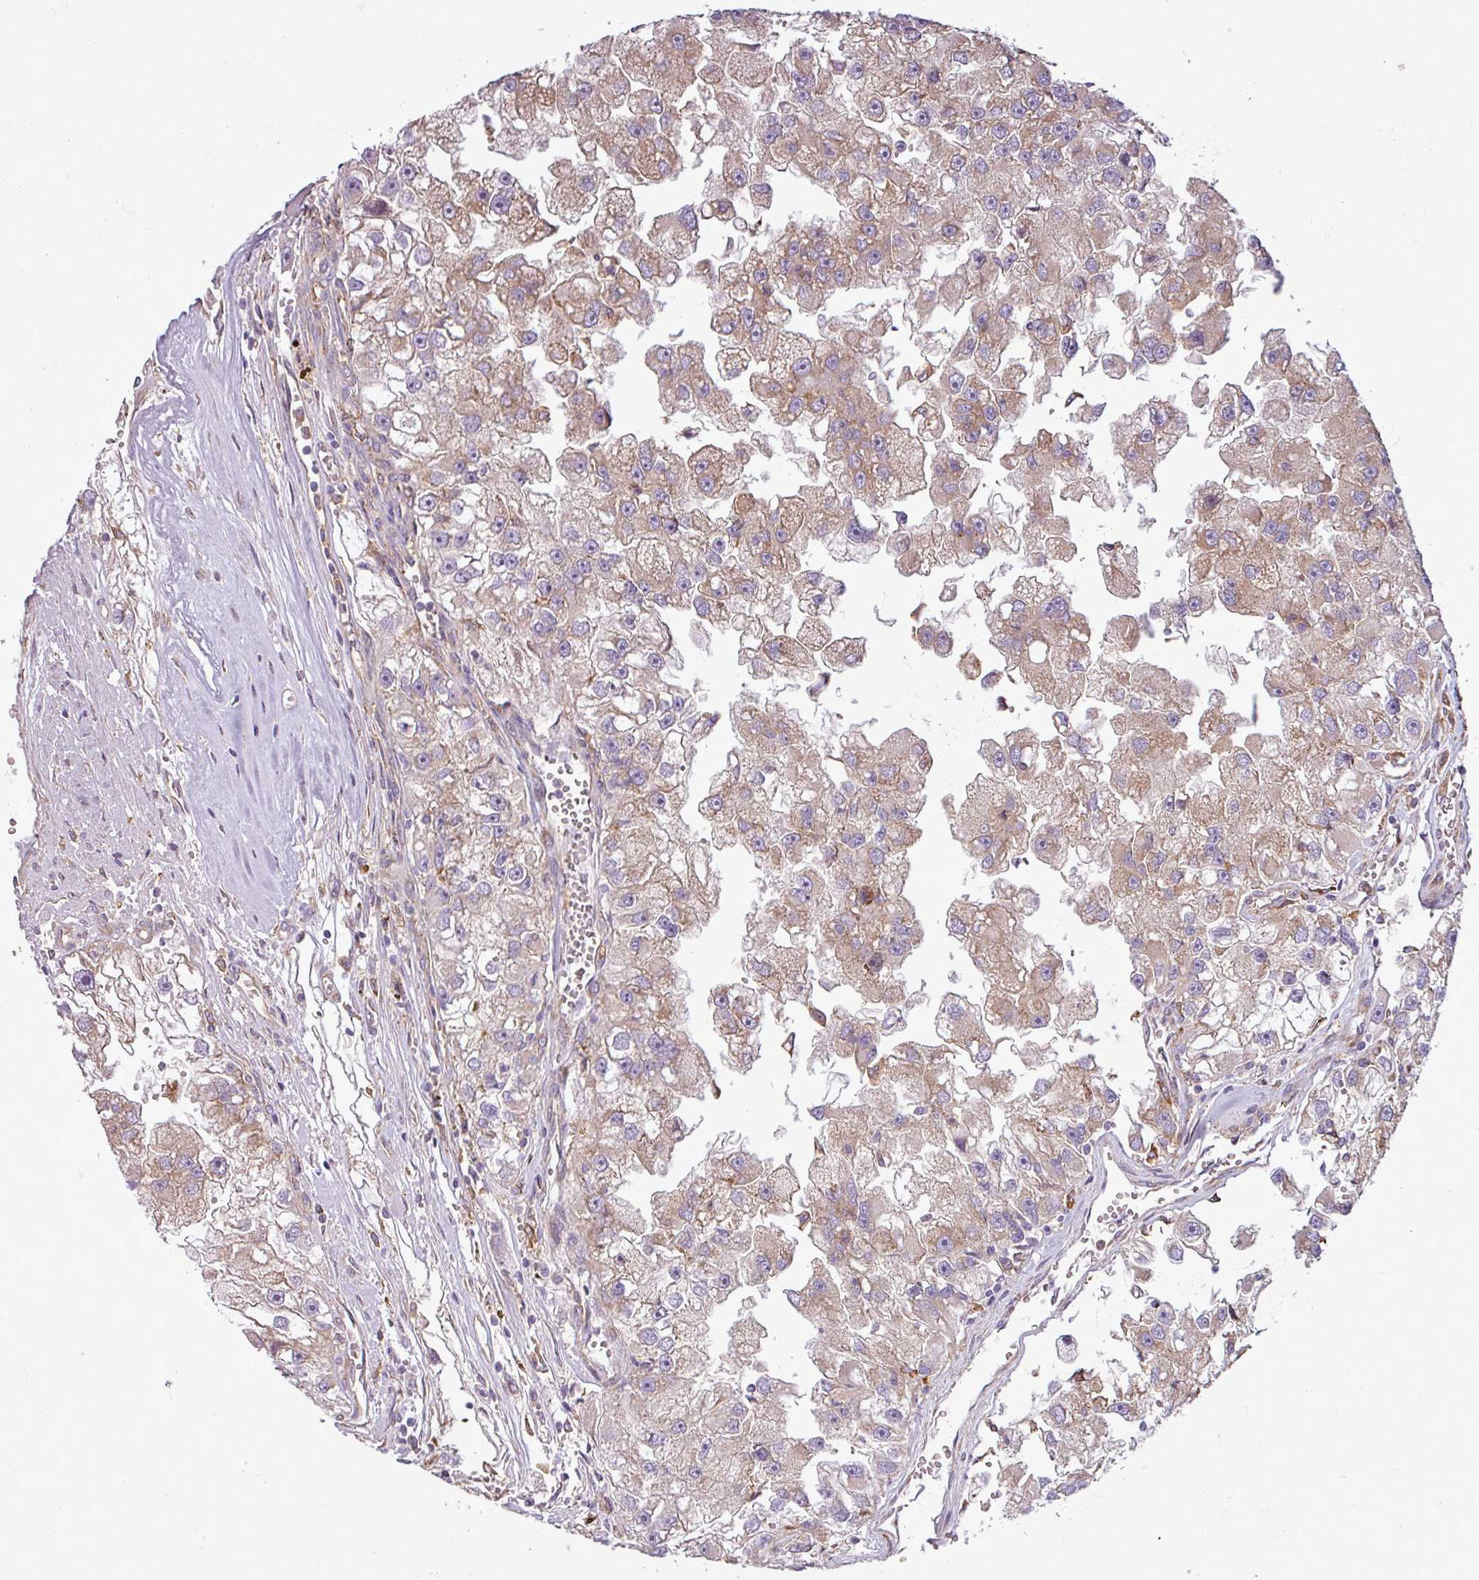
{"staining": {"intensity": "moderate", "quantity": "25%-75%", "location": "cytoplasmic/membranous"}, "tissue": "renal cancer", "cell_type": "Tumor cells", "image_type": "cancer", "snomed": [{"axis": "morphology", "description": "Adenocarcinoma, NOS"}, {"axis": "topography", "description": "Kidney"}], "caption": "DAB (3,3'-diaminobenzidine) immunohistochemical staining of renal cancer (adenocarcinoma) displays moderate cytoplasmic/membranous protein expression in approximately 25%-75% of tumor cells.", "gene": "PACSIN2", "patient": {"sex": "male", "age": 63}}